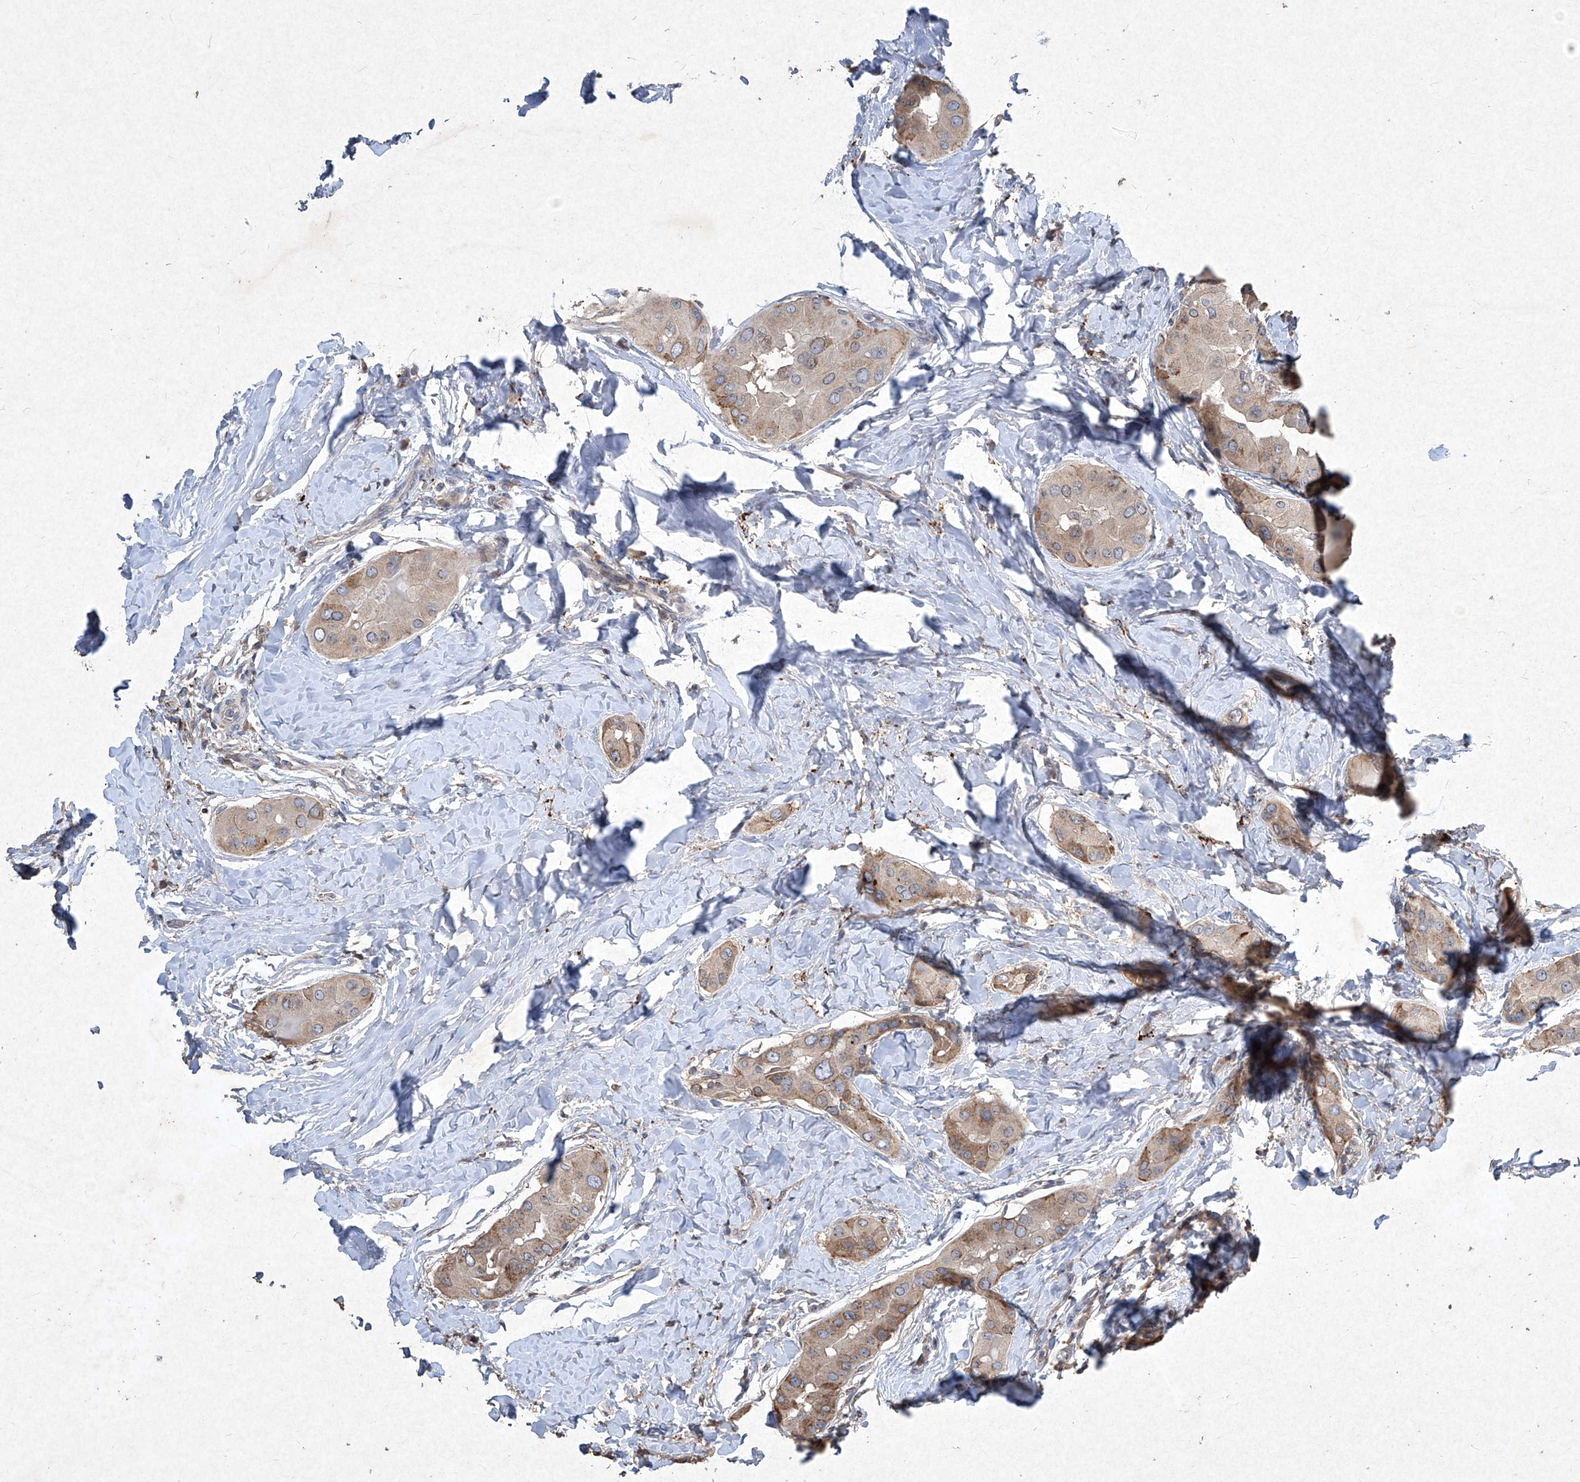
{"staining": {"intensity": "moderate", "quantity": ">75%", "location": "cytoplasmic/membranous"}, "tissue": "thyroid cancer", "cell_type": "Tumor cells", "image_type": "cancer", "snomed": [{"axis": "morphology", "description": "Papillary adenocarcinoma, NOS"}, {"axis": "topography", "description": "Thyroid gland"}], "caption": "Immunohistochemical staining of human papillary adenocarcinoma (thyroid) reveals medium levels of moderate cytoplasmic/membranous protein staining in approximately >75% of tumor cells.", "gene": "MED16", "patient": {"sex": "male", "age": 33}}